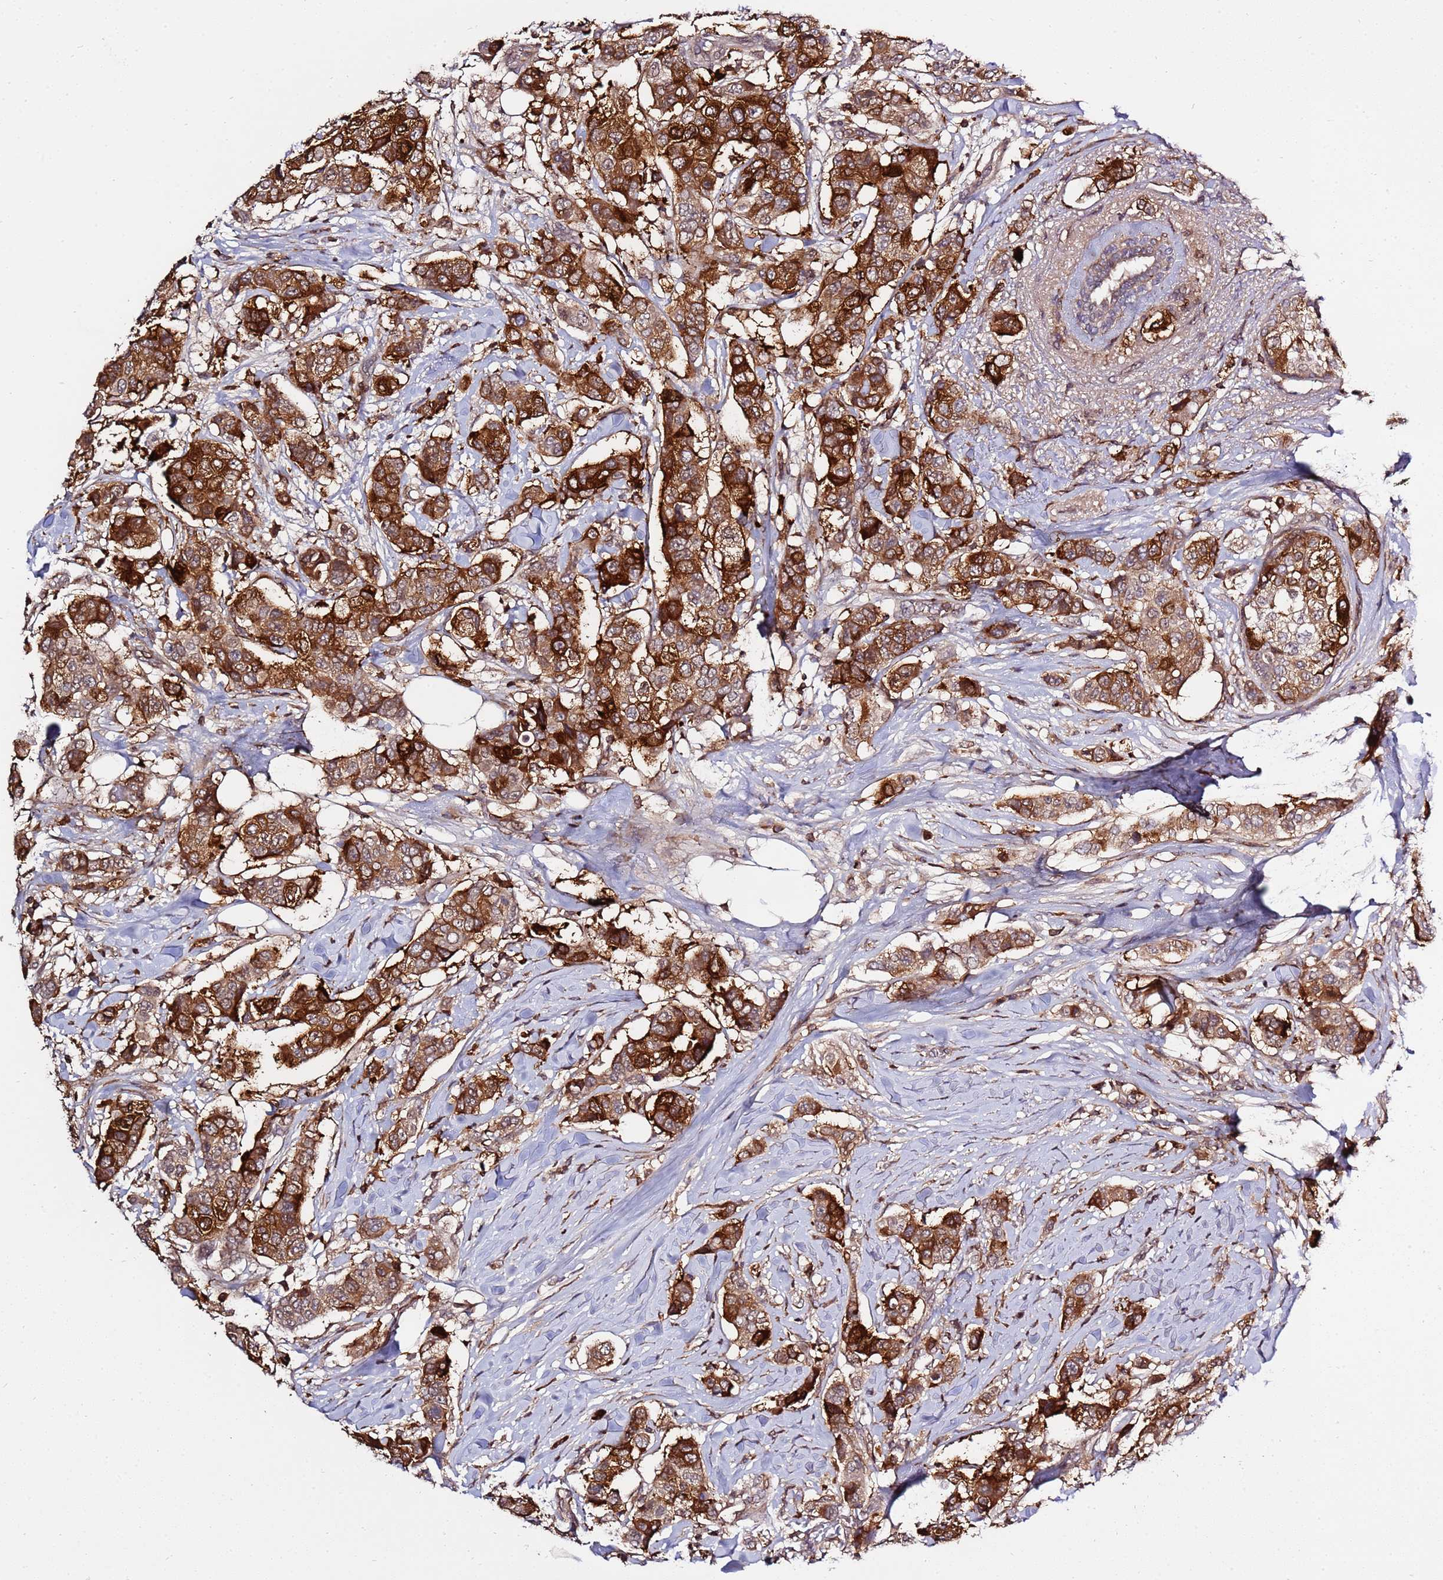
{"staining": {"intensity": "strong", "quantity": "25%-75%", "location": "cytoplasmic/membranous"}, "tissue": "breast cancer", "cell_type": "Tumor cells", "image_type": "cancer", "snomed": [{"axis": "morphology", "description": "Lobular carcinoma"}, {"axis": "topography", "description": "Breast"}], "caption": "Breast lobular carcinoma tissue demonstrates strong cytoplasmic/membranous positivity in approximately 25%-75% of tumor cells, visualized by immunohistochemistry.", "gene": "ZNF624", "patient": {"sex": "female", "age": 51}}